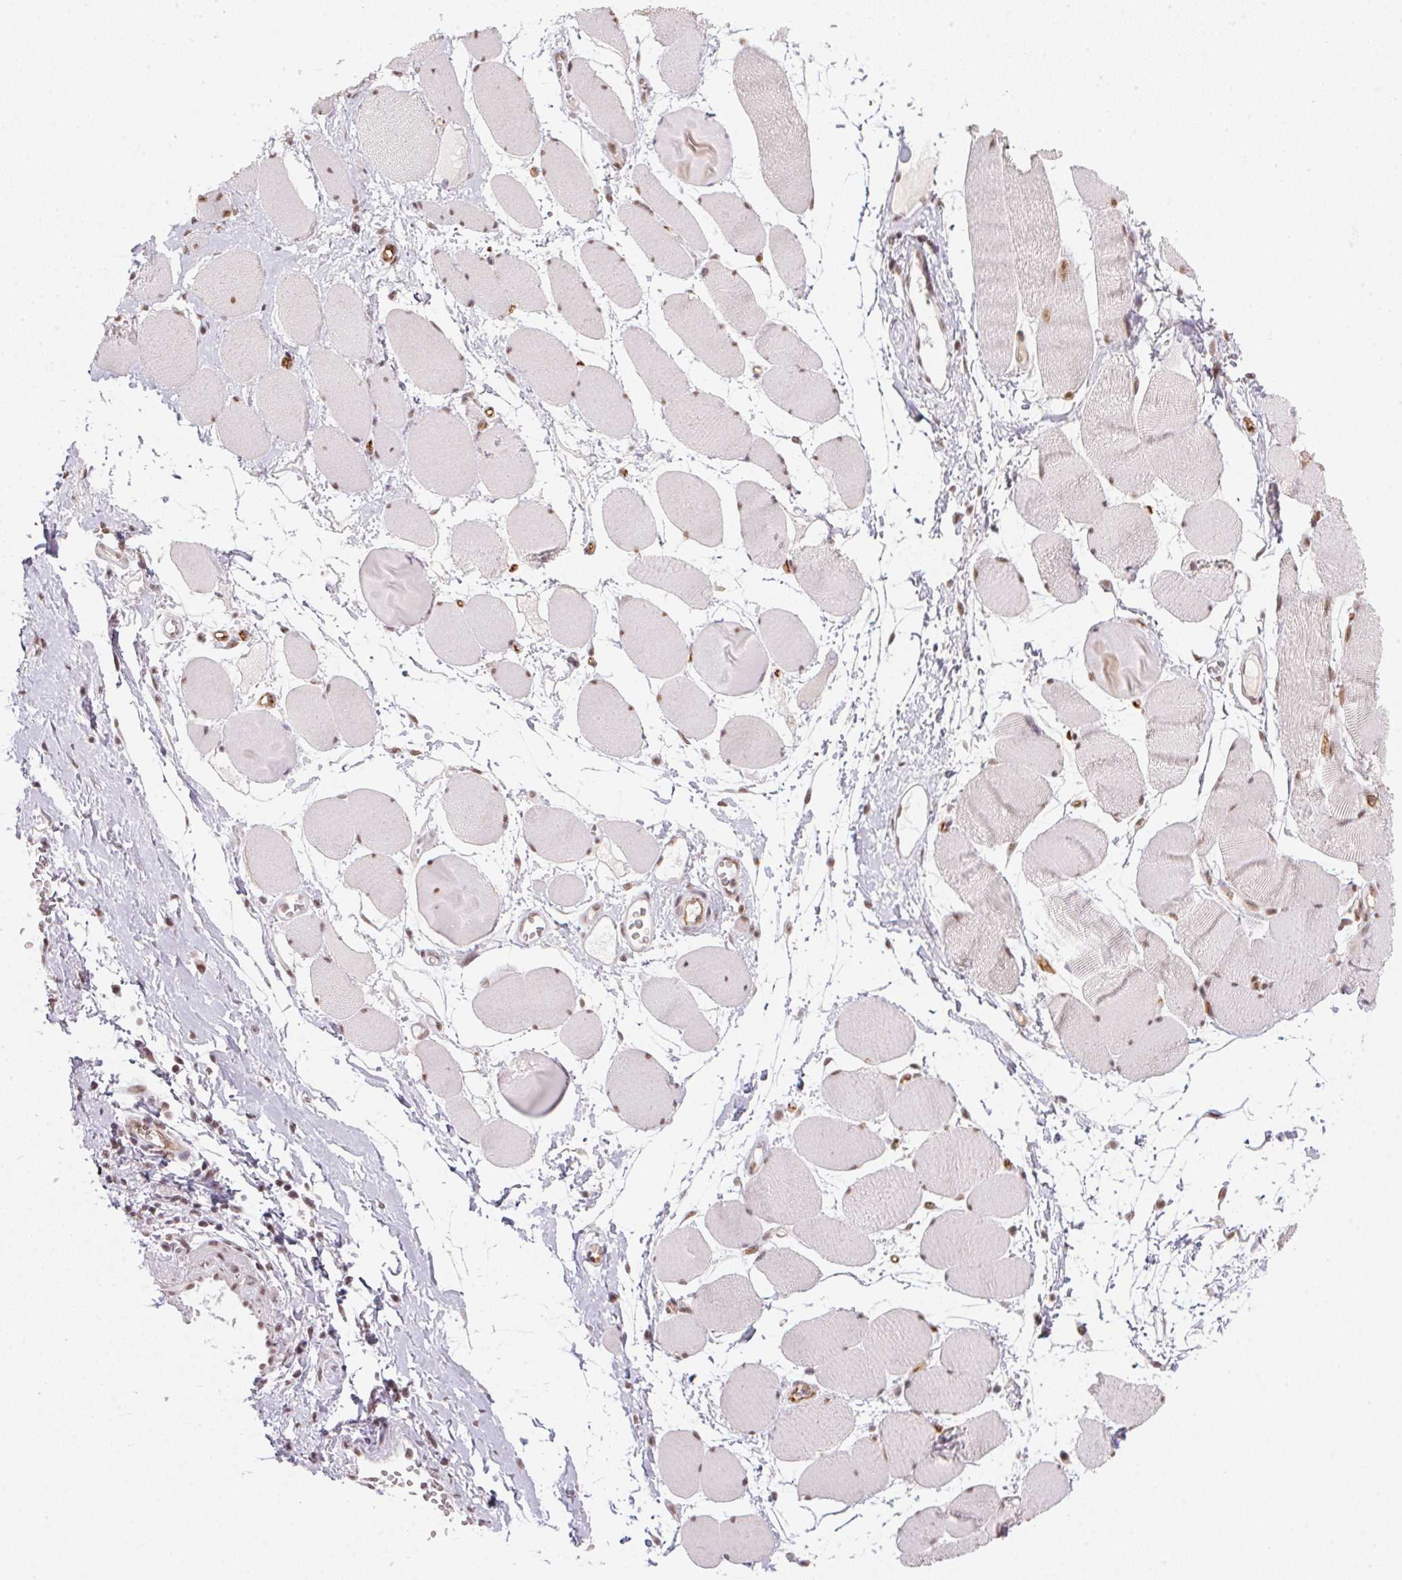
{"staining": {"intensity": "moderate", "quantity": ">75%", "location": "nuclear"}, "tissue": "skeletal muscle", "cell_type": "Myocytes", "image_type": "normal", "snomed": [{"axis": "morphology", "description": "Normal tissue, NOS"}, {"axis": "topography", "description": "Skeletal muscle"}], "caption": "DAB (3,3'-diaminobenzidine) immunohistochemical staining of normal skeletal muscle reveals moderate nuclear protein positivity in about >75% of myocytes.", "gene": "SRSF7", "patient": {"sex": "female", "age": 75}}